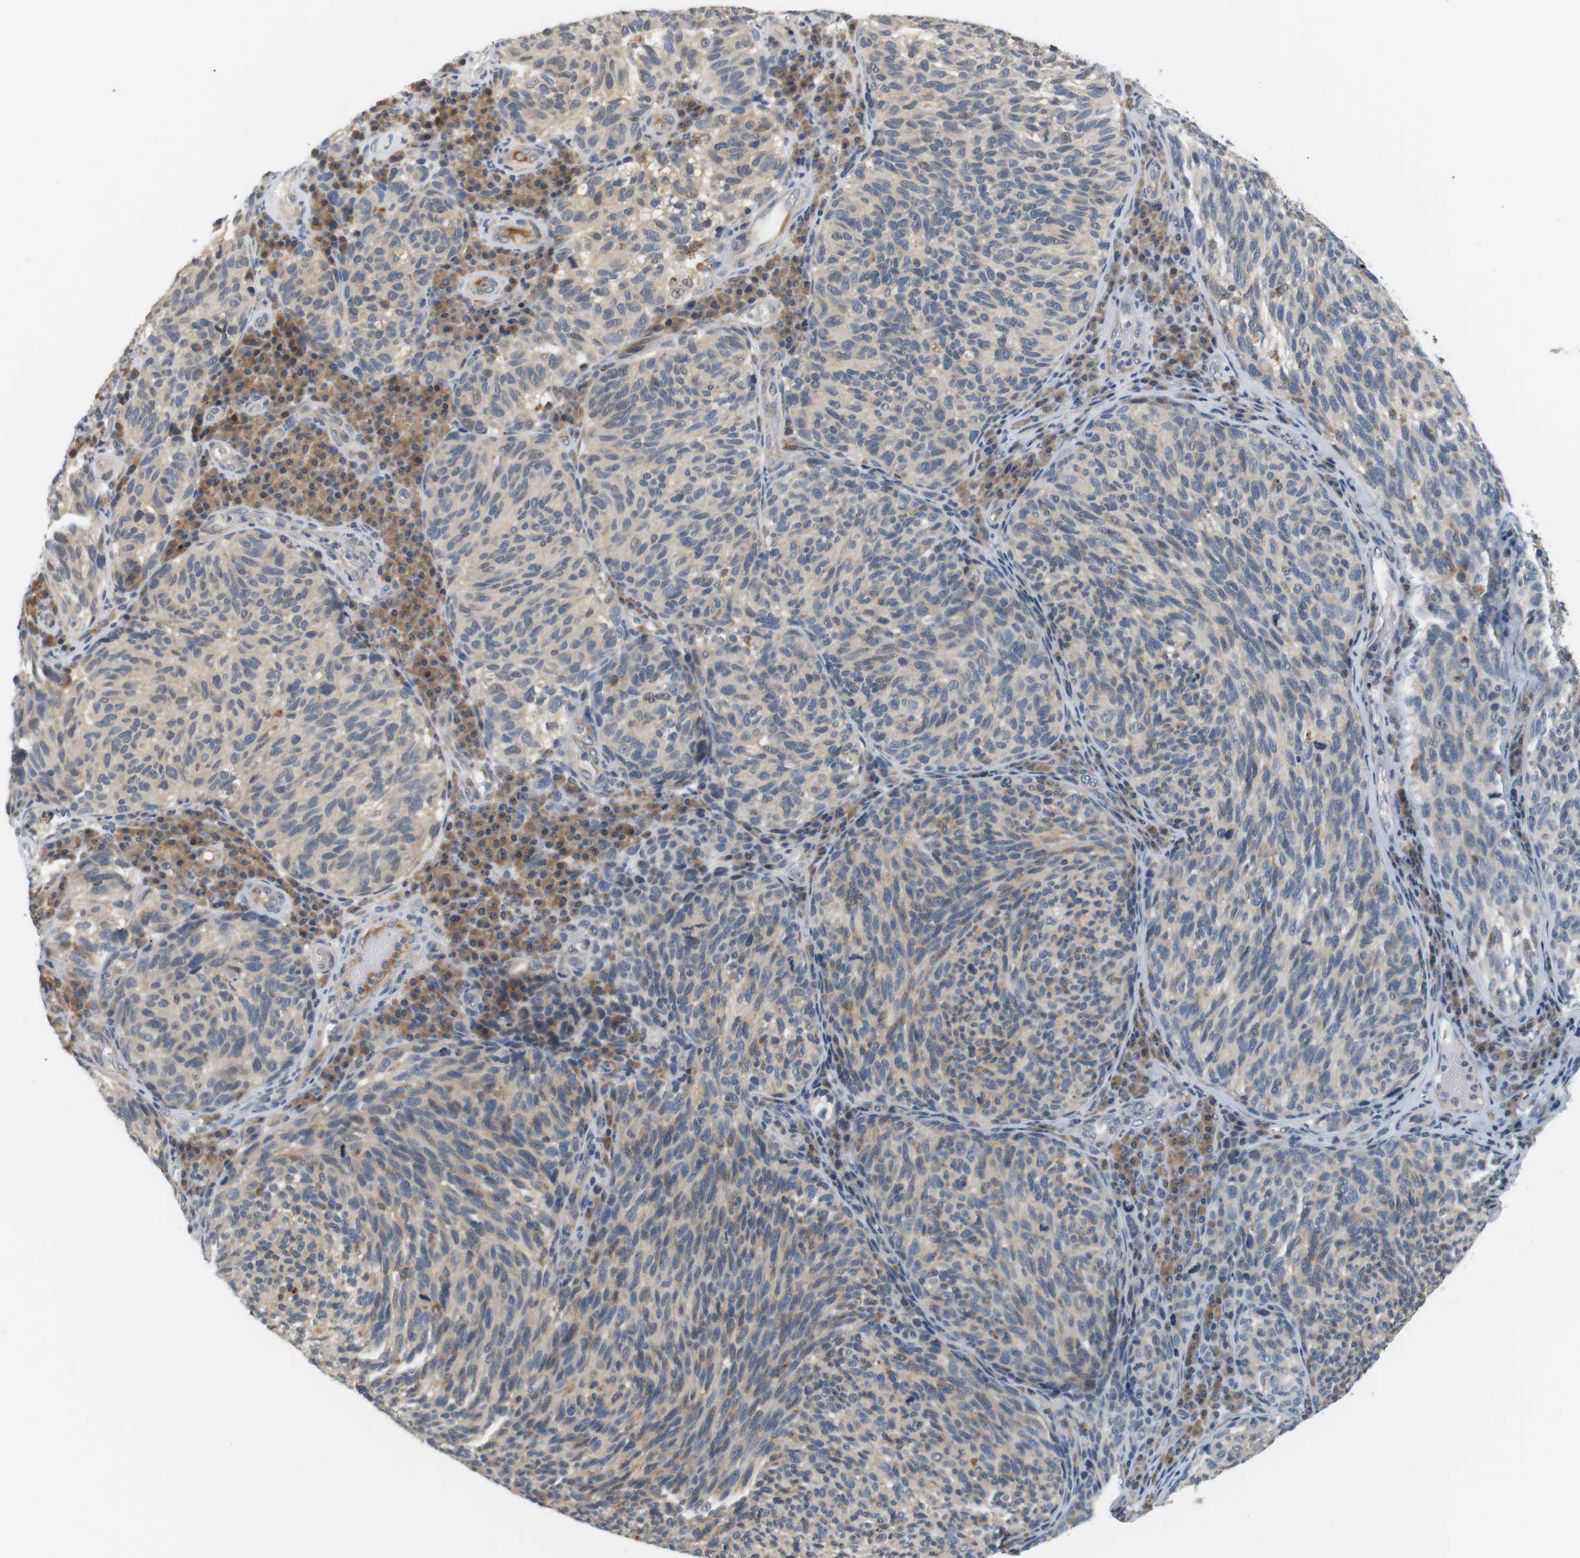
{"staining": {"intensity": "negative", "quantity": "none", "location": "none"}, "tissue": "melanoma", "cell_type": "Tumor cells", "image_type": "cancer", "snomed": [{"axis": "morphology", "description": "Malignant melanoma, NOS"}, {"axis": "topography", "description": "Skin"}], "caption": "Immunohistochemistry (IHC) image of malignant melanoma stained for a protein (brown), which exhibits no staining in tumor cells.", "gene": "WNT7A", "patient": {"sex": "female", "age": 73}}